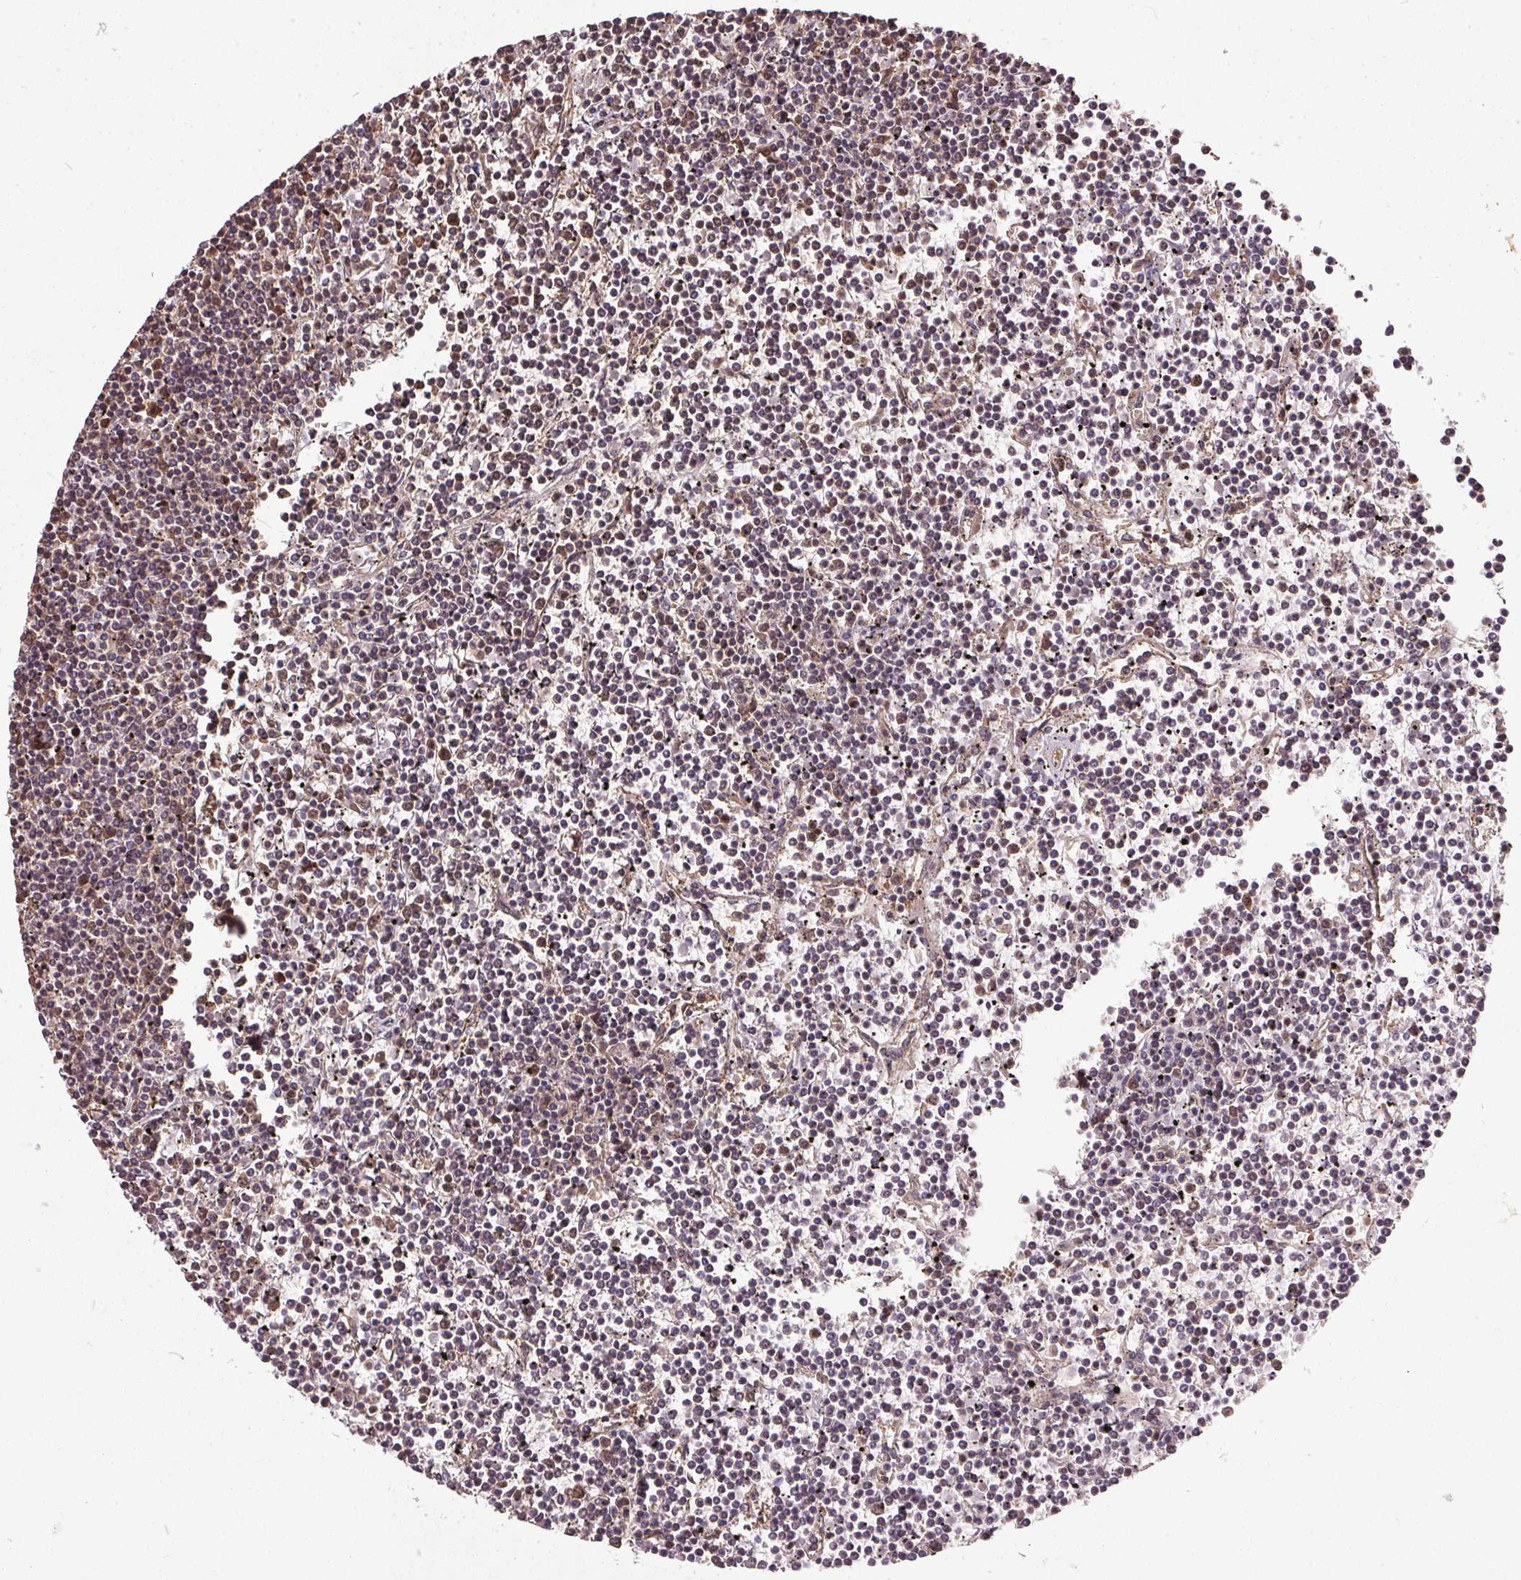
{"staining": {"intensity": "weak", "quantity": "<25%", "location": "cytoplasmic/membranous"}, "tissue": "lymphoma", "cell_type": "Tumor cells", "image_type": "cancer", "snomed": [{"axis": "morphology", "description": "Malignant lymphoma, non-Hodgkin's type, Low grade"}, {"axis": "topography", "description": "Spleen"}], "caption": "Malignant lymphoma, non-Hodgkin's type (low-grade) was stained to show a protein in brown. There is no significant staining in tumor cells.", "gene": "EIF2S1", "patient": {"sex": "female", "age": 19}}